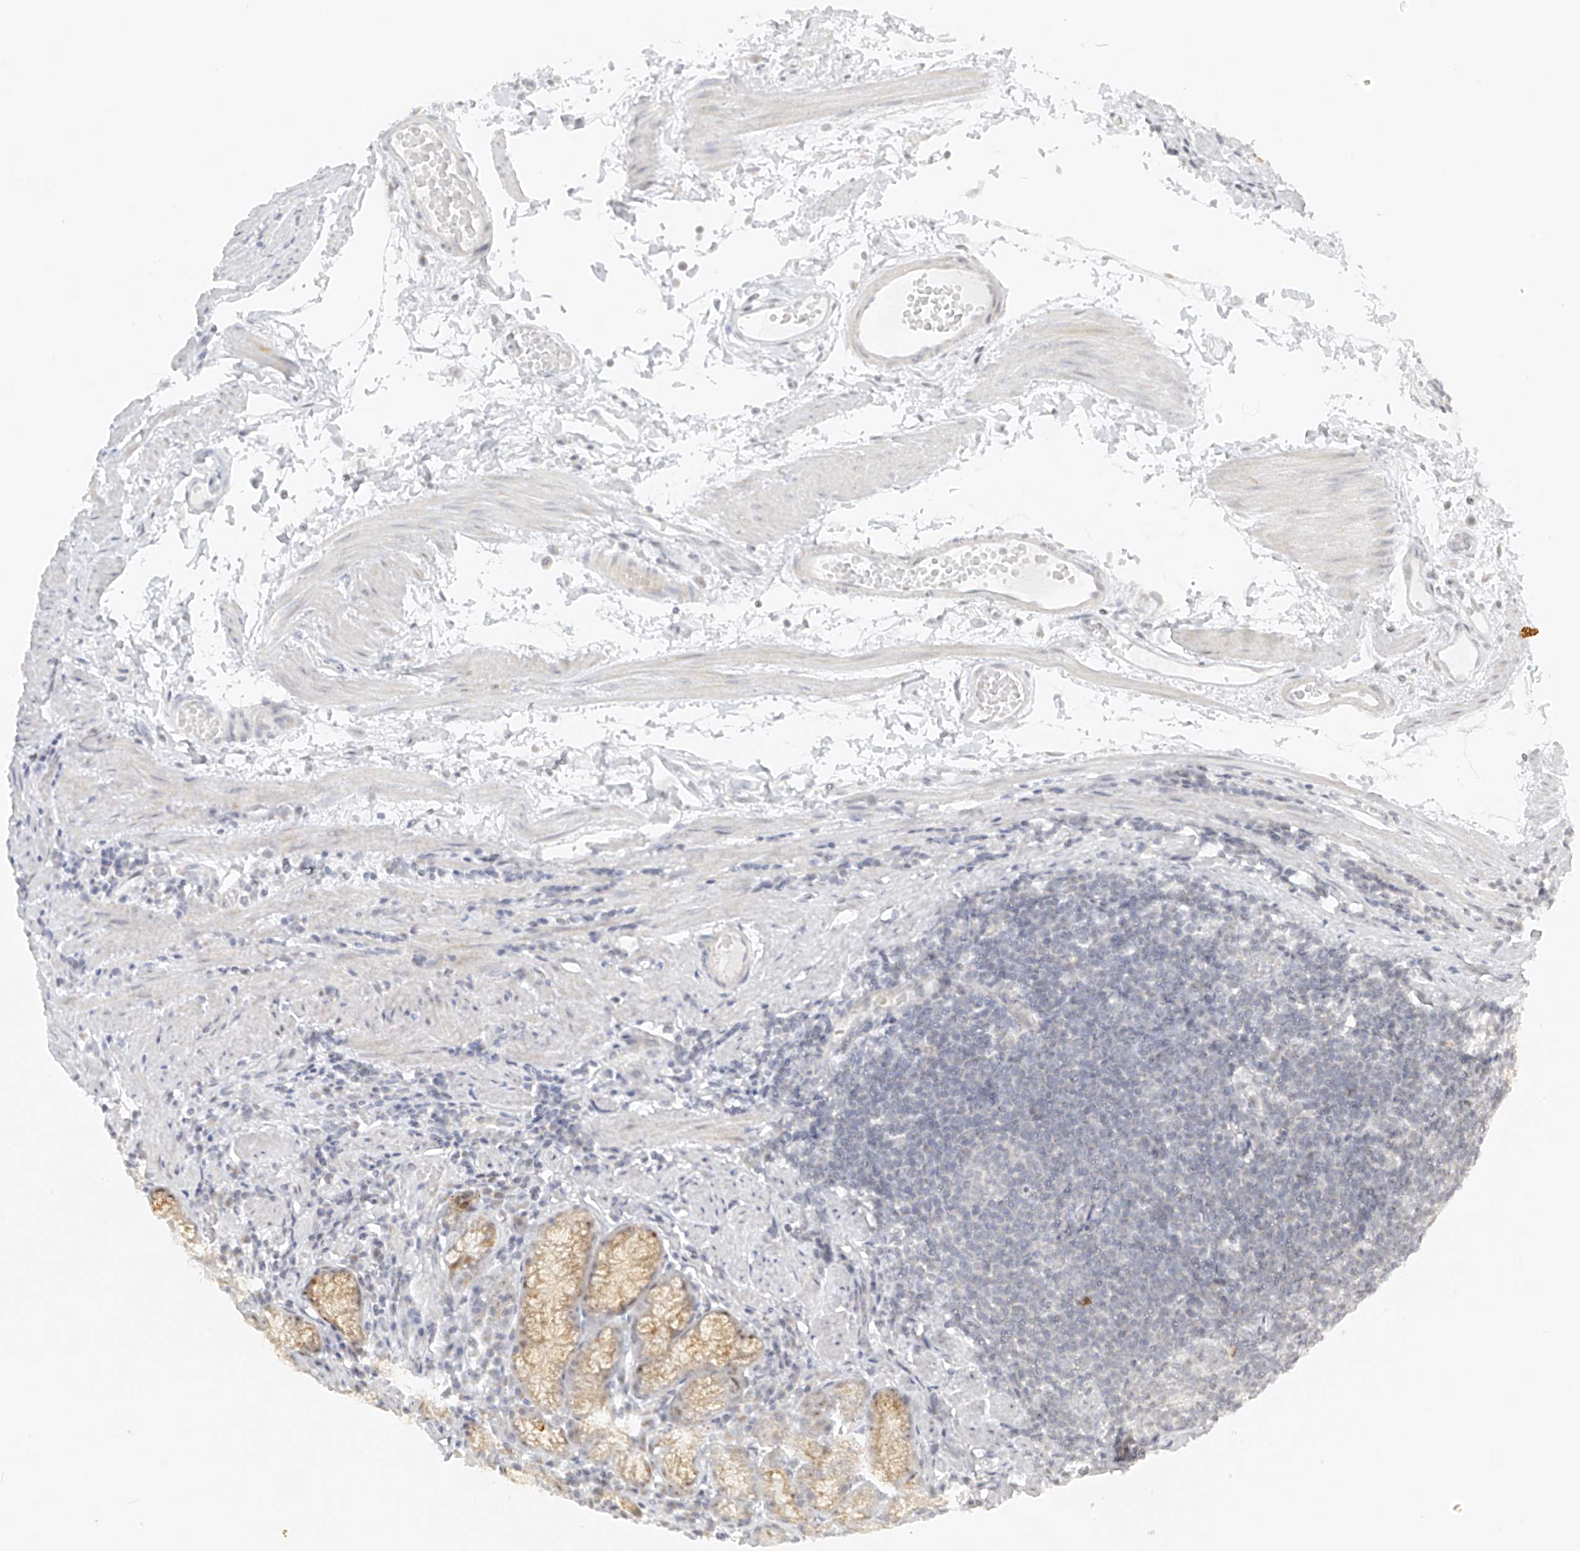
{"staining": {"intensity": "moderate", "quantity": "25%-75%", "location": "cytoplasmic/membranous"}, "tissue": "stomach", "cell_type": "Glandular cells", "image_type": "normal", "snomed": [{"axis": "morphology", "description": "Normal tissue, NOS"}, {"axis": "topography", "description": "Stomach"}], "caption": "DAB immunohistochemical staining of normal stomach exhibits moderate cytoplasmic/membranous protein staining in about 25%-75% of glandular cells. The protein of interest is shown in brown color, while the nuclei are stained blue.", "gene": "DYRK1B", "patient": {"sex": "male", "age": 55}}